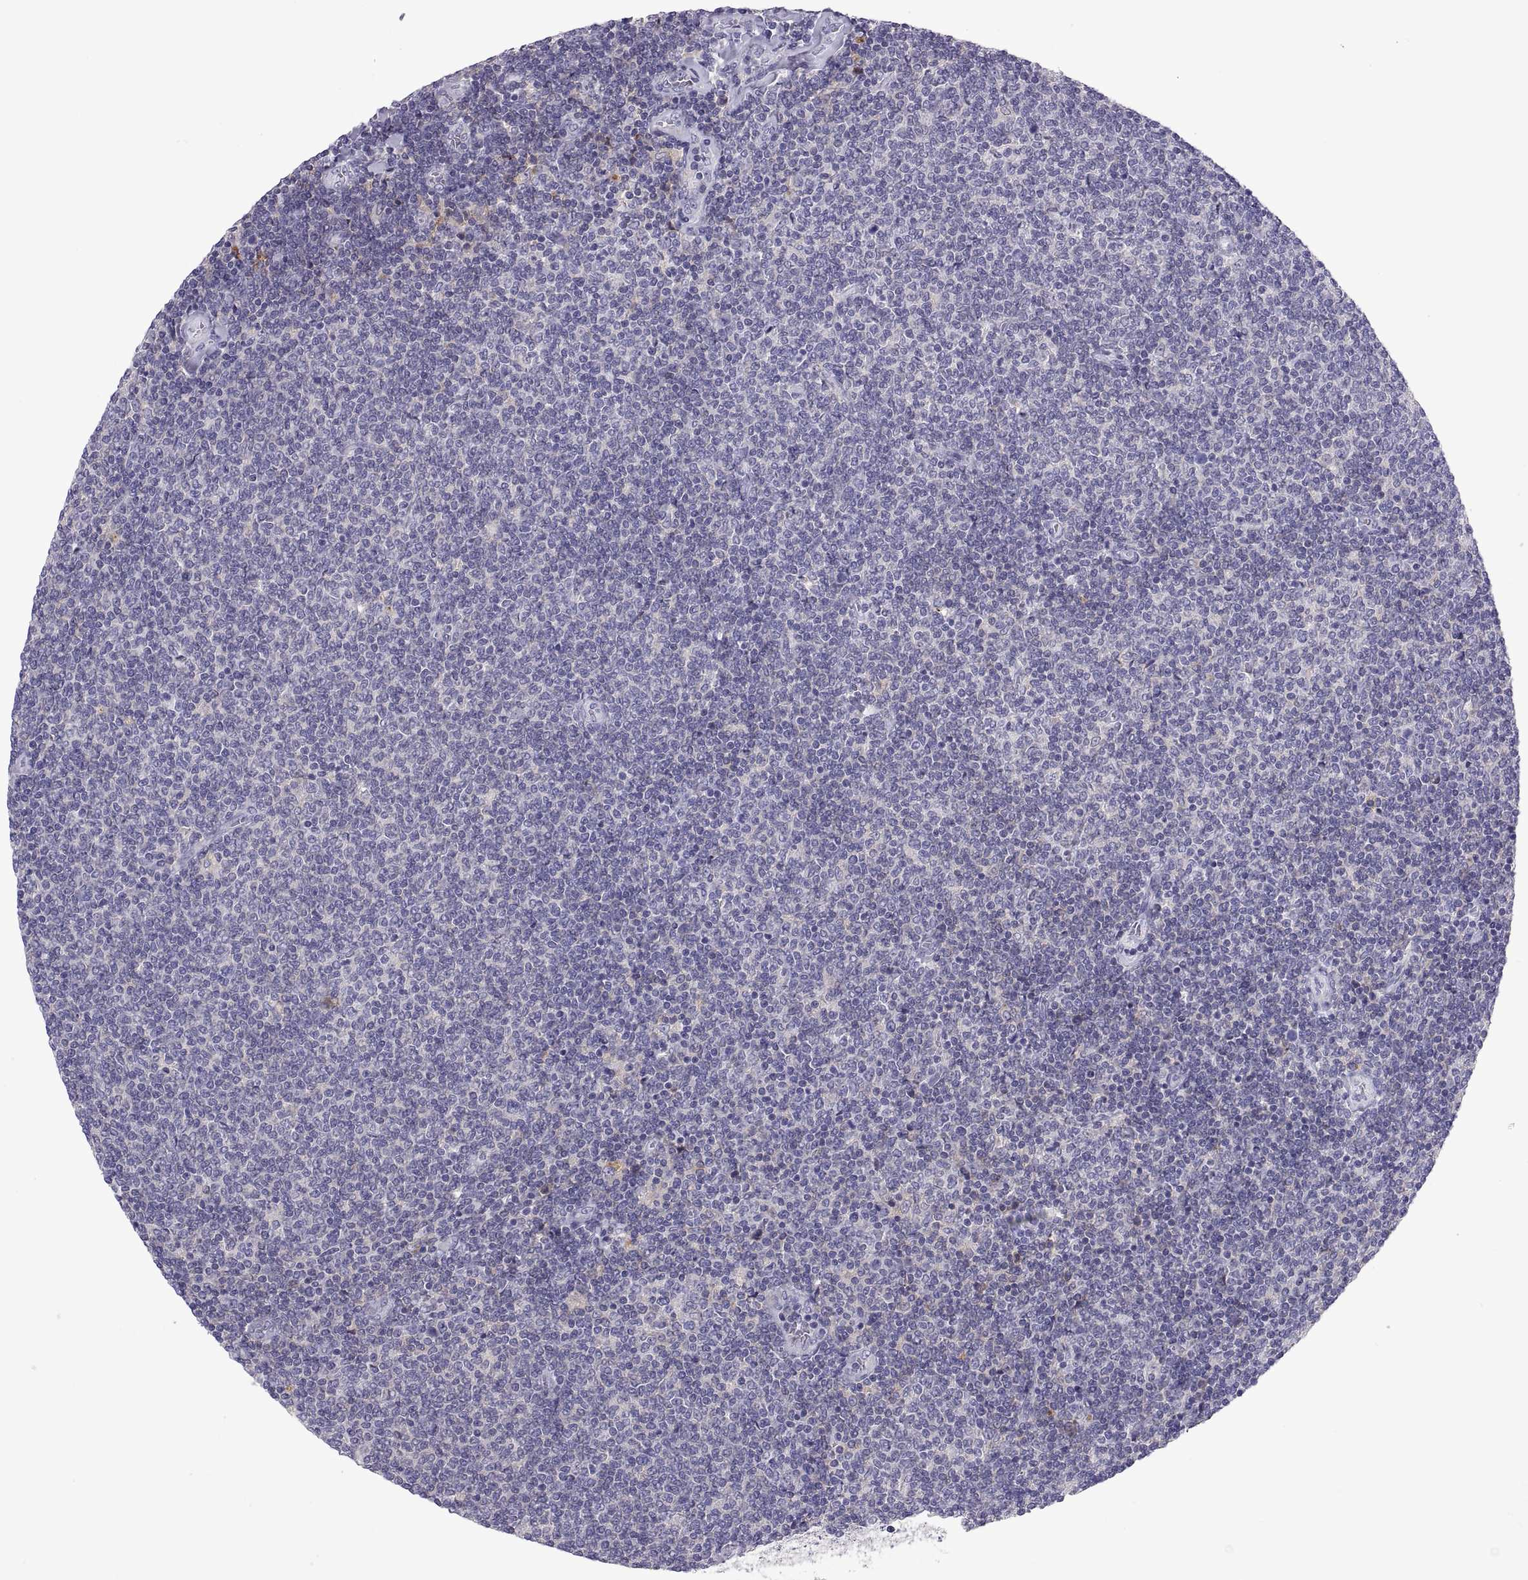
{"staining": {"intensity": "negative", "quantity": "none", "location": "none"}, "tissue": "lymphoma", "cell_type": "Tumor cells", "image_type": "cancer", "snomed": [{"axis": "morphology", "description": "Malignant lymphoma, non-Hodgkin's type, Low grade"}, {"axis": "topography", "description": "Lymph node"}], "caption": "Photomicrograph shows no significant protein positivity in tumor cells of low-grade malignant lymphoma, non-Hodgkin's type.", "gene": "RGS19", "patient": {"sex": "male", "age": 52}}